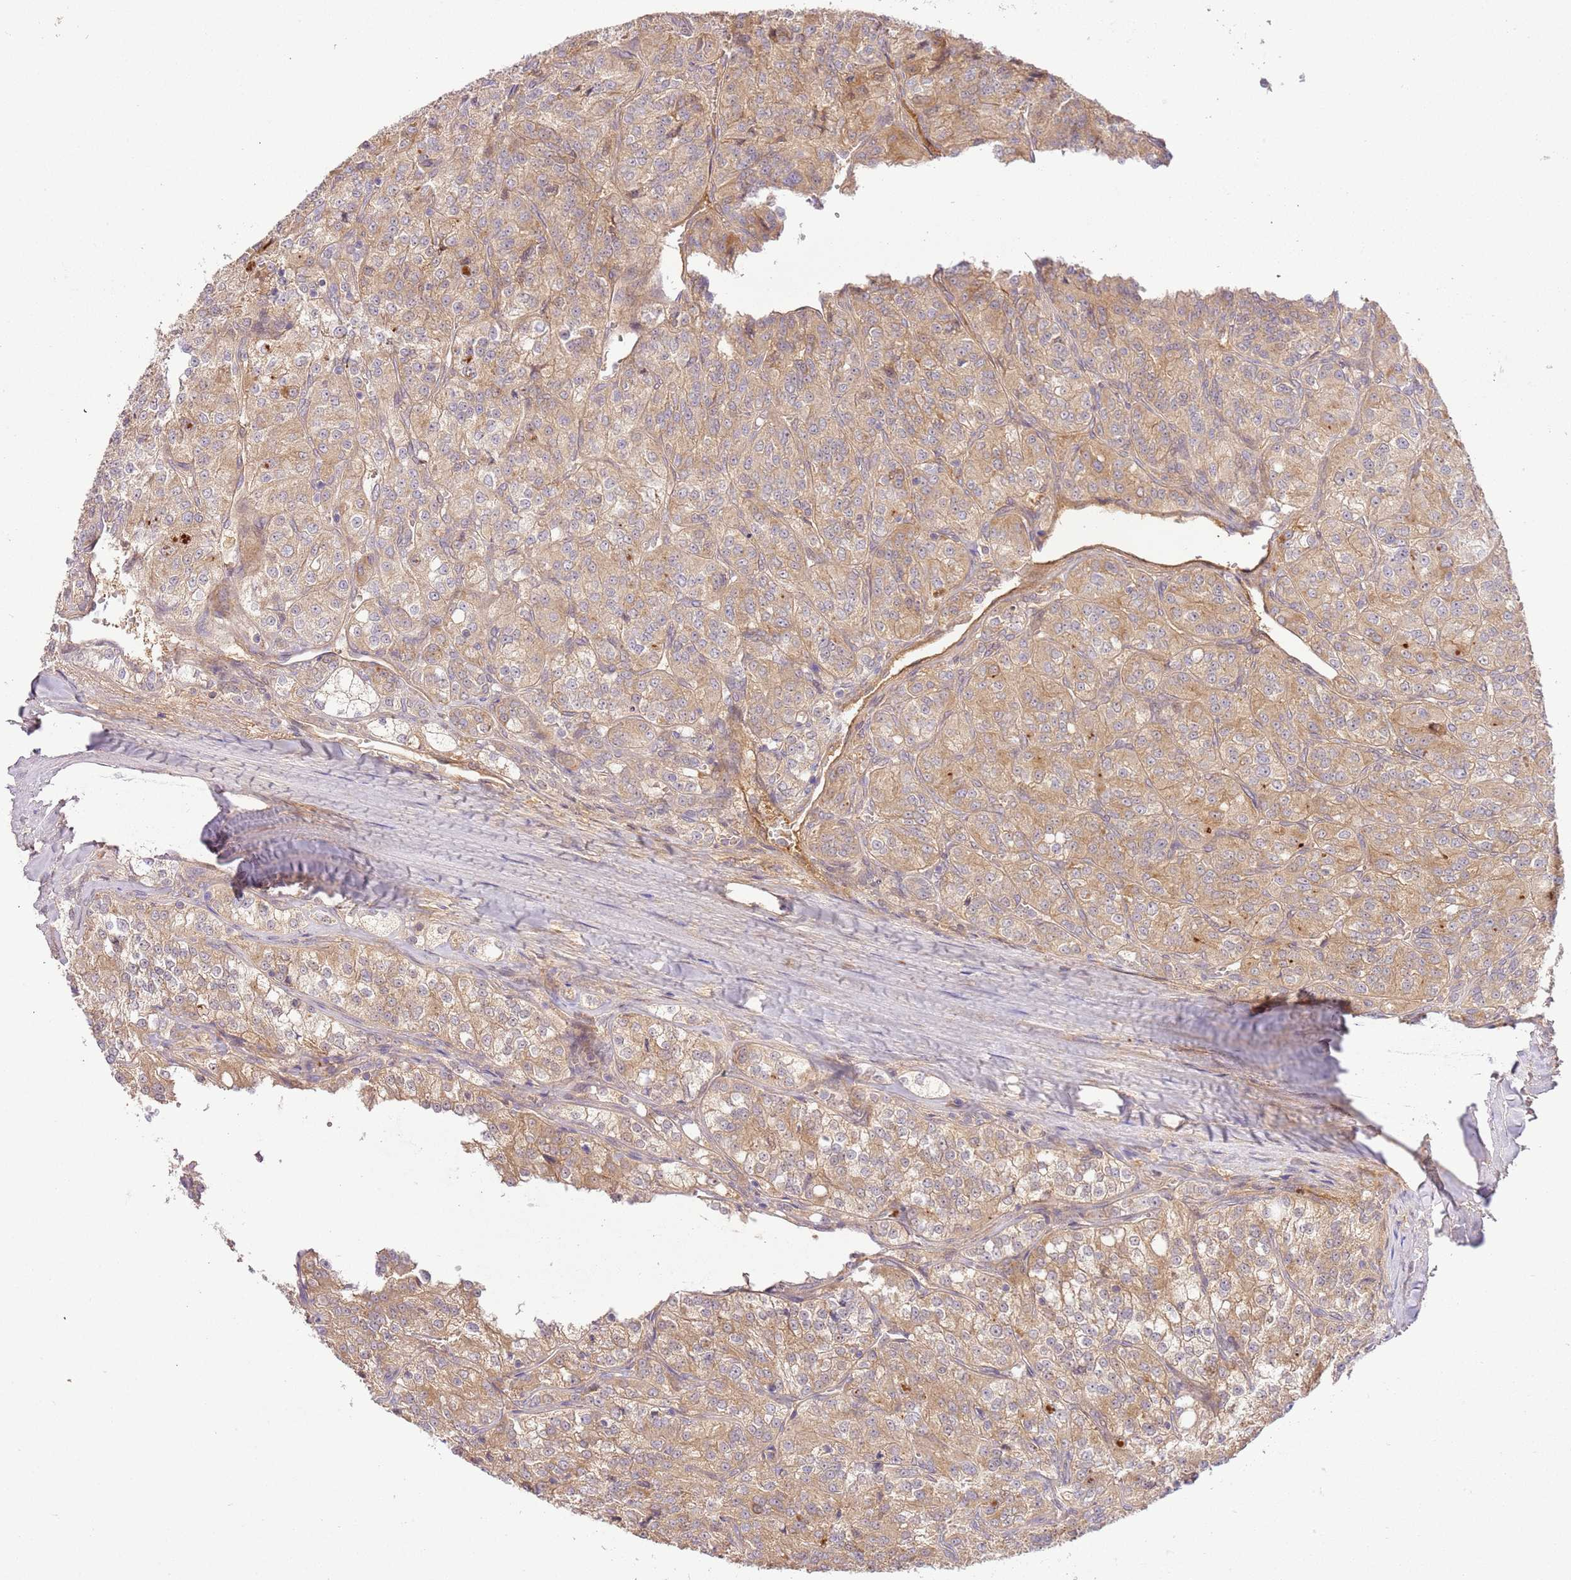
{"staining": {"intensity": "moderate", "quantity": ">75%", "location": "cytoplasmic/membranous"}, "tissue": "renal cancer", "cell_type": "Tumor cells", "image_type": "cancer", "snomed": [{"axis": "morphology", "description": "Adenocarcinoma, NOS"}, {"axis": "topography", "description": "Kidney"}], "caption": "About >75% of tumor cells in renal cancer (adenocarcinoma) show moderate cytoplasmic/membranous protein staining as visualized by brown immunohistochemical staining.", "gene": "C8G", "patient": {"sex": "female", "age": 63}}